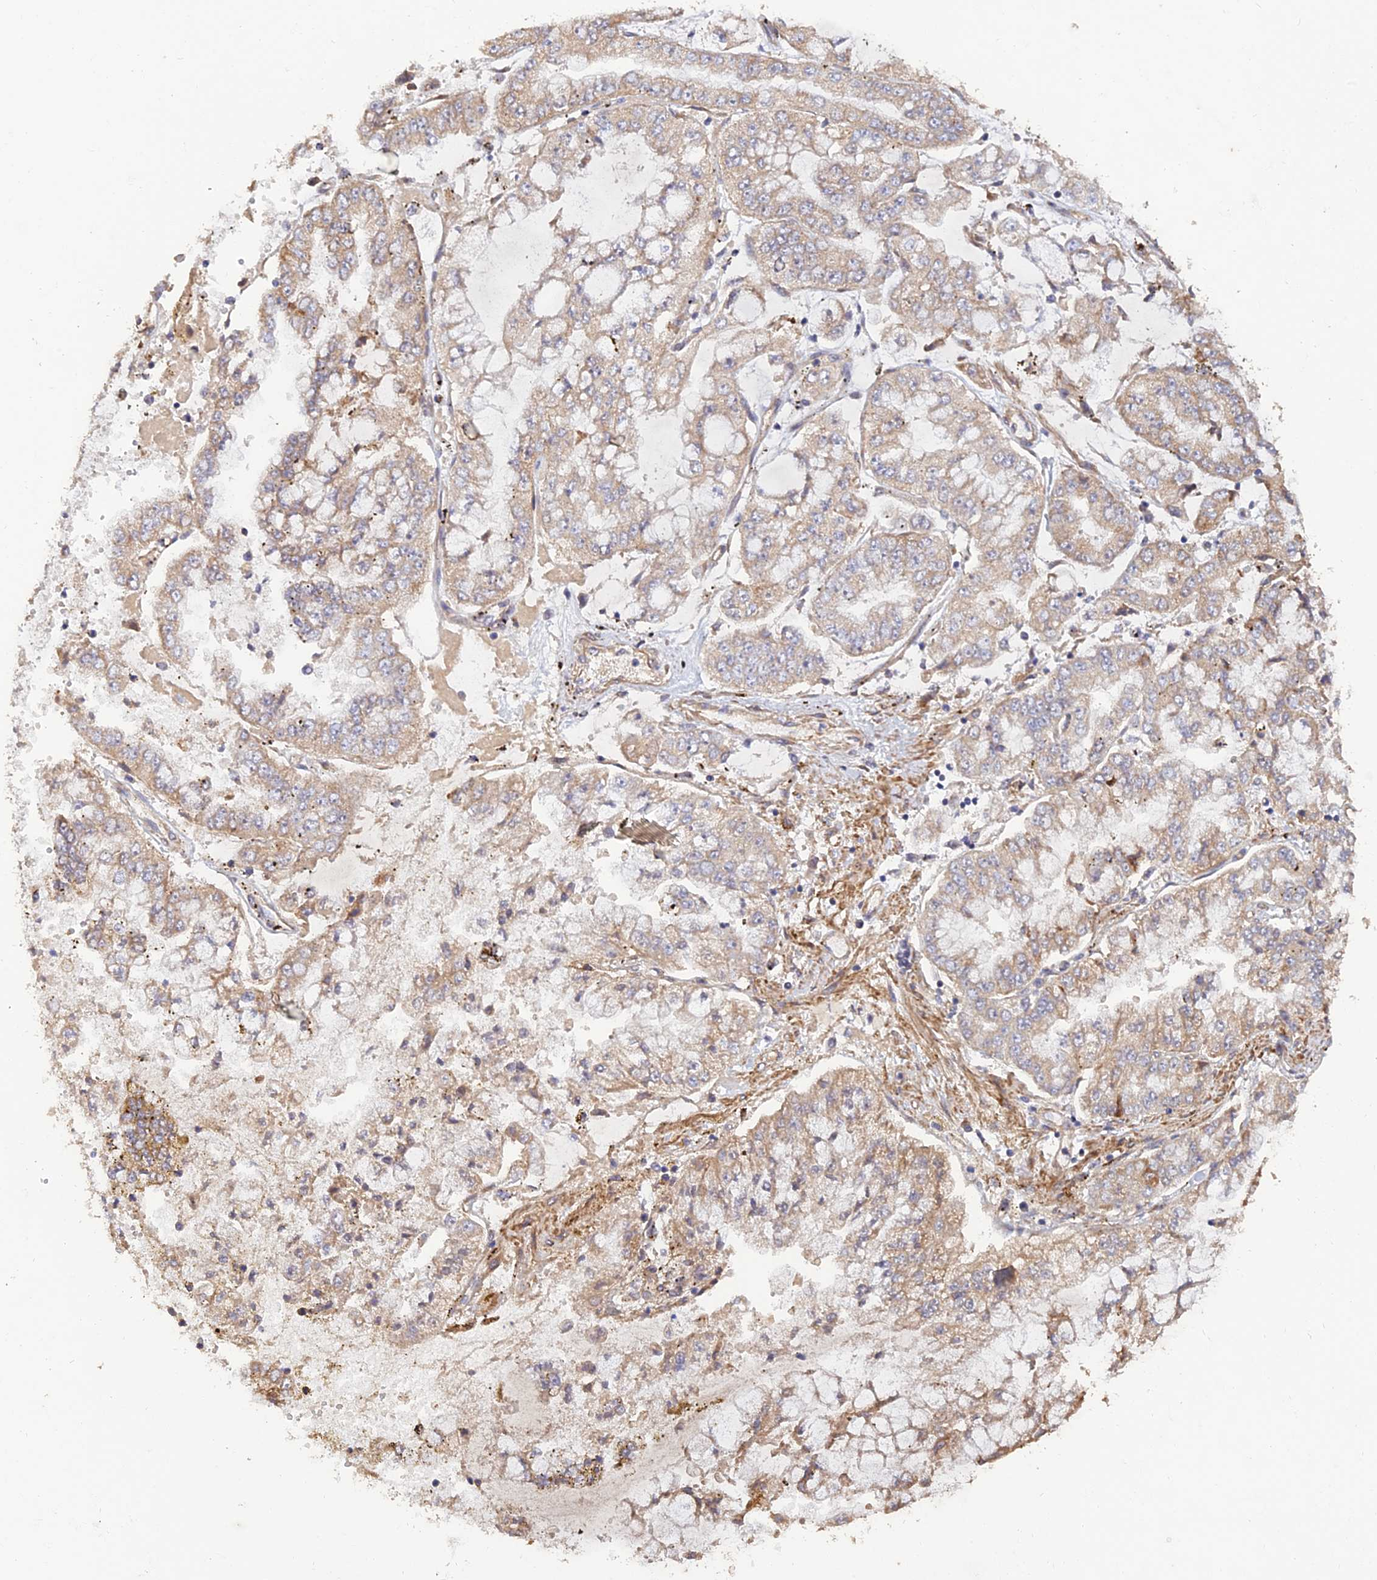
{"staining": {"intensity": "weak", "quantity": ">75%", "location": "cytoplasmic/membranous"}, "tissue": "stomach cancer", "cell_type": "Tumor cells", "image_type": "cancer", "snomed": [{"axis": "morphology", "description": "Adenocarcinoma, NOS"}, {"axis": "topography", "description": "Stomach"}], "caption": "The histopathology image exhibits staining of stomach cancer, revealing weak cytoplasmic/membranous protein positivity (brown color) within tumor cells.", "gene": "PAGR1", "patient": {"sex": "male", "age": 76}}